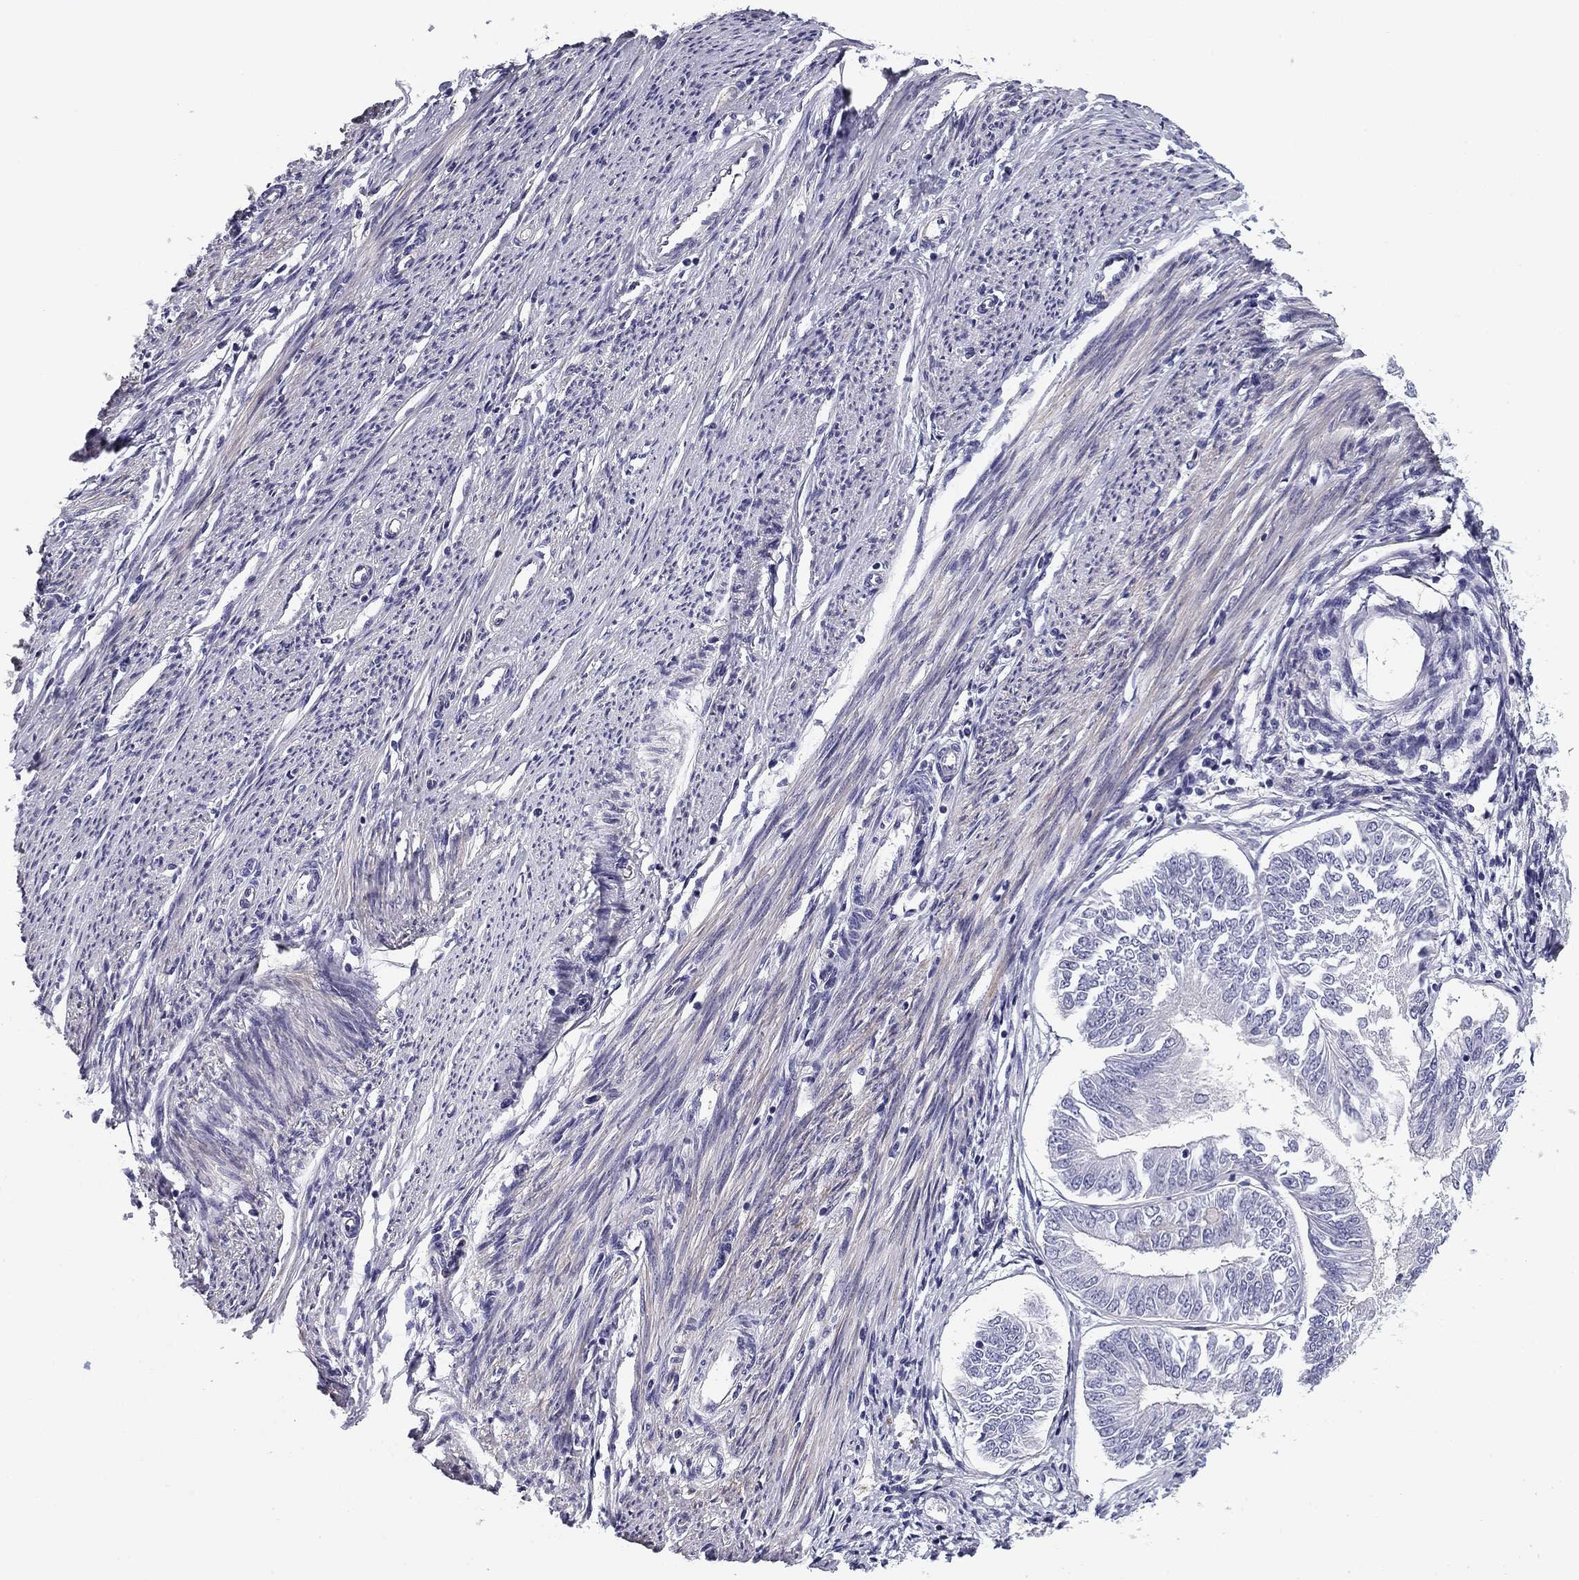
{"staining": {"intensity": "negative", "quantity": "none", "location": "none"}, "tissue": "endometrial cancer", "cell_type": "Tumor cells", "image_type": "cancer", "snomed": [{"axis": "morphology", "description": "Adenocarcinoma, NOS"}, {"axis": "topography", "description": "Endometrium"}], "caption": "There is no significant staining in tumor cells of endometrial cancer (adenocarcinoma). The staining is performed using DAB brown chromogen with nuclei counter-stained in using hematoxylin.", "gene": "FLNC", "patient": {"sex": "female", "age": 58}}